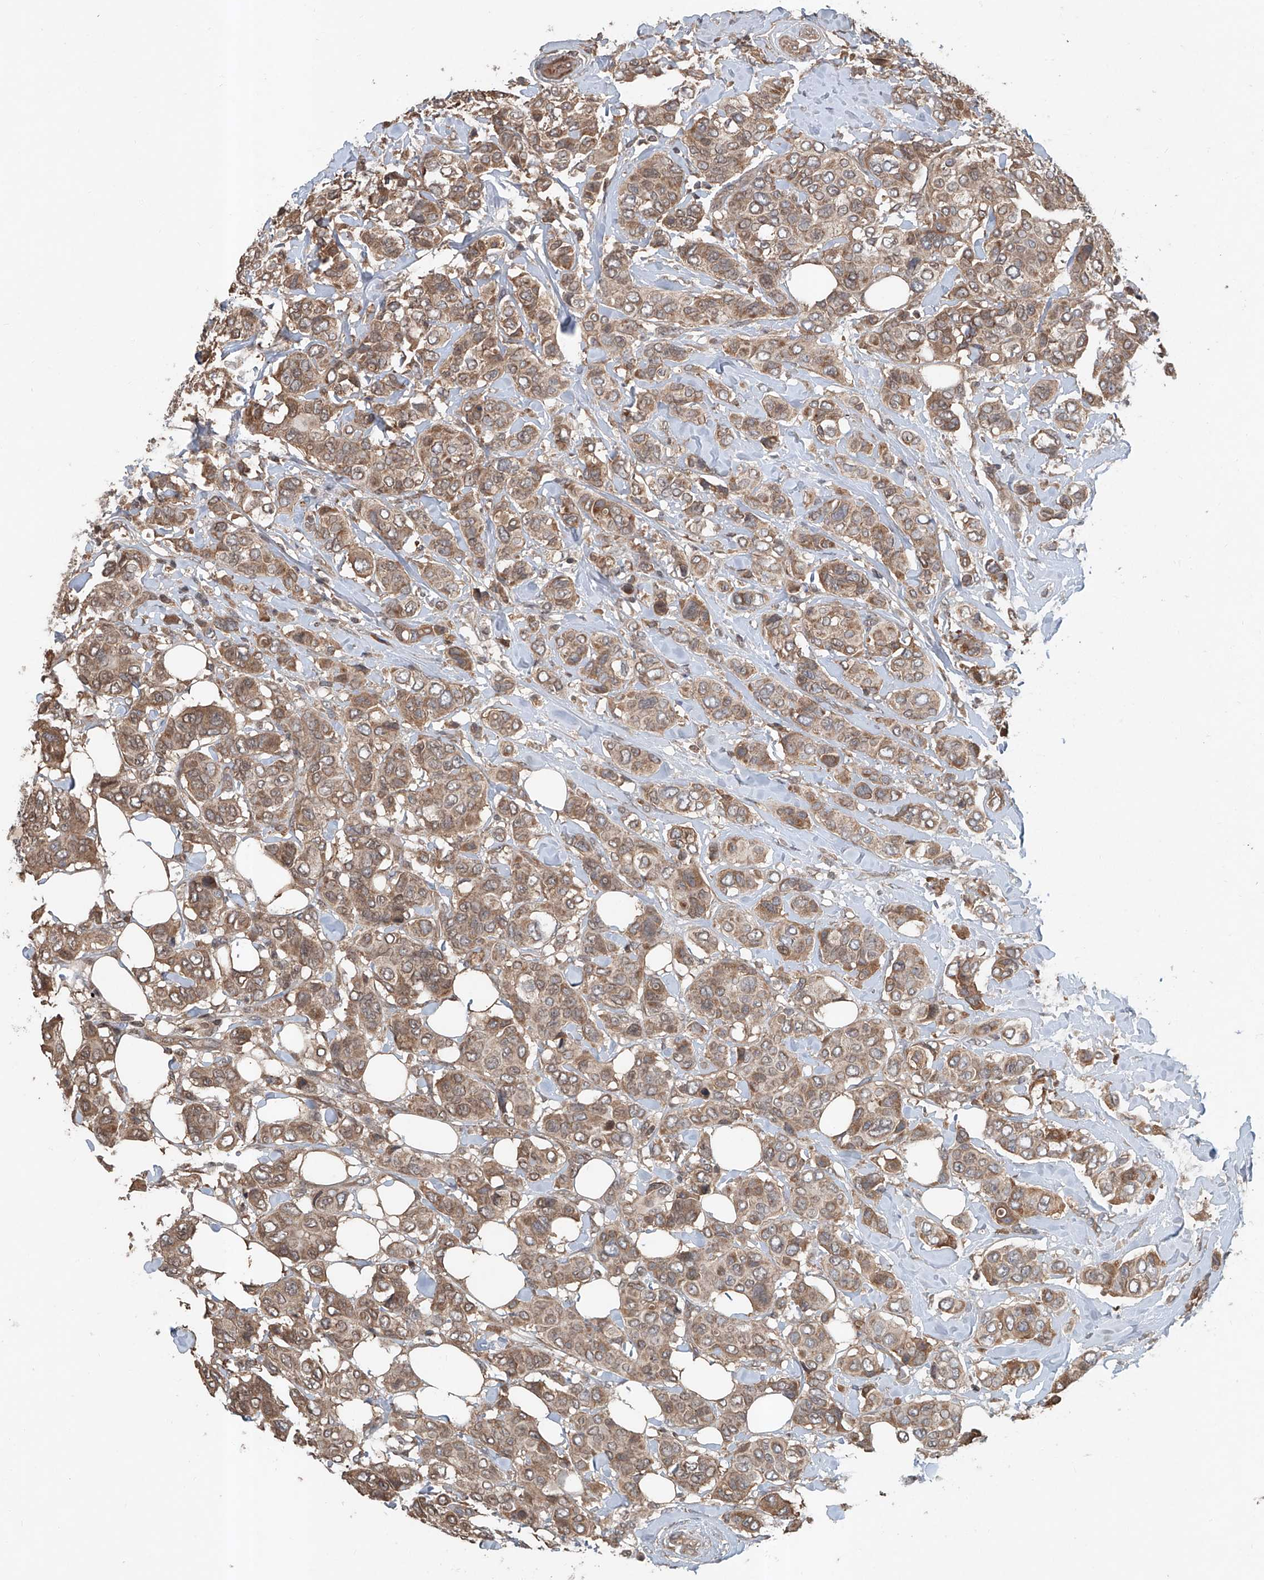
{"staining": {"intensity": "moderate", "quantity": ">75%", "location": "cytoplasmic/membranous"}, "tissue": "breast cancer", "cell_type": "Tumor cells", "image_type": "cancer", "snomed": [{"axis": "morphology", "description": "Lobular carcinoma"}, {"axis": "topography", "description": "Breast"}], "caption": "DAB (3,3'-diaminobenzidine) immunohistochemical staining of lobular carcinoma (breast) displays moderate cytoplasmic/membranous protein positivity in about >75% of tumor cells.", "gene": "ADAM23", "patient": {"sex": "female", "age": 51}}